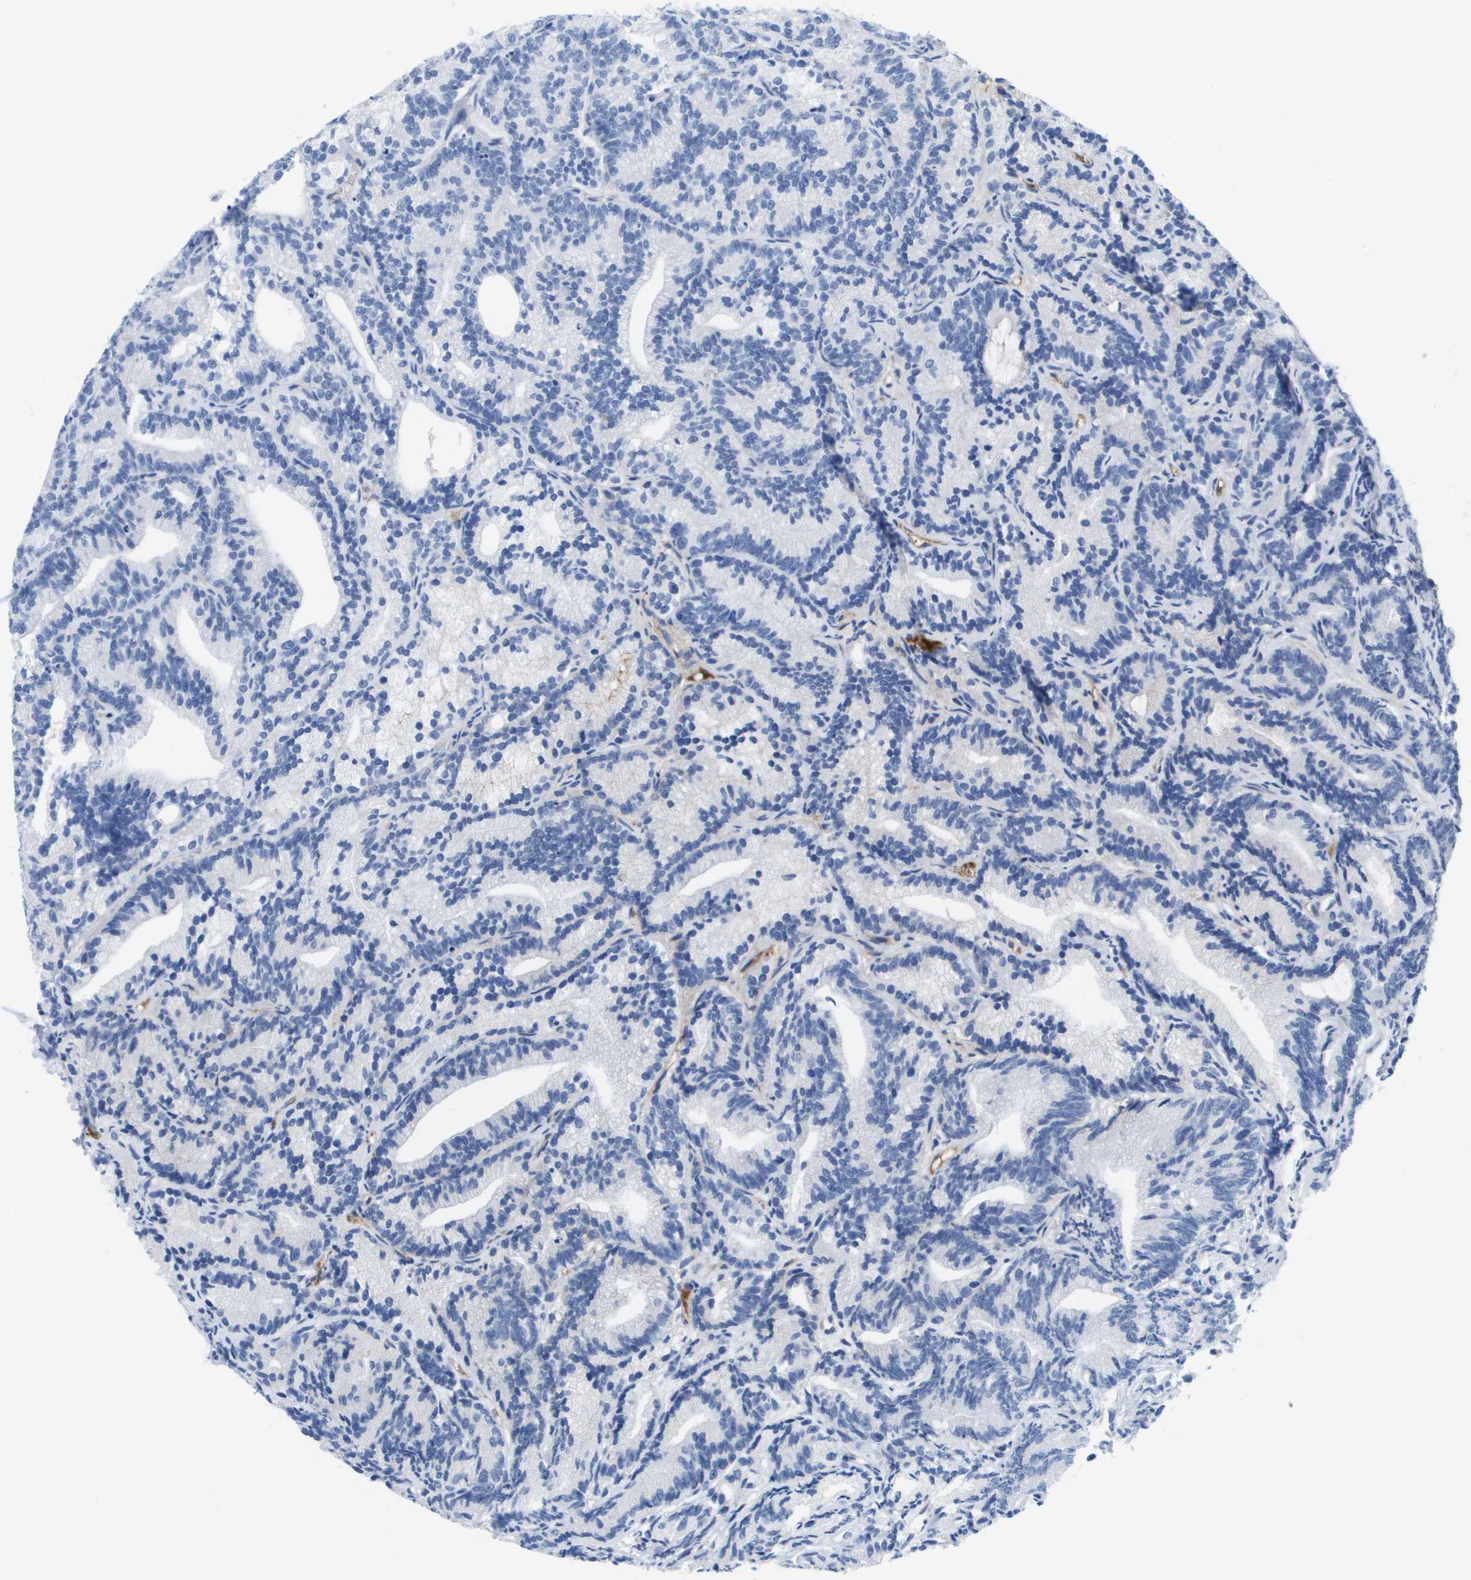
{"staining": {"intensity": "negative", "quantity": "none", "location": "none"}, "tissue": "prostate cancer", "cell_type": "Tumor cells", "image_type": "cancer", "snomed": [{"axis": "morphology", "description": "Adenocarcinoma, Low grade"}, {"axis": "topography", "description": "Prostate"}], "caption": "Human prostate adenocarcinoma (low-grade) stained for a protein using IHC demonstrates no expression in tumor cells.", "gene": "APOA1", "patient": {"sex": "male", "age": 89}}